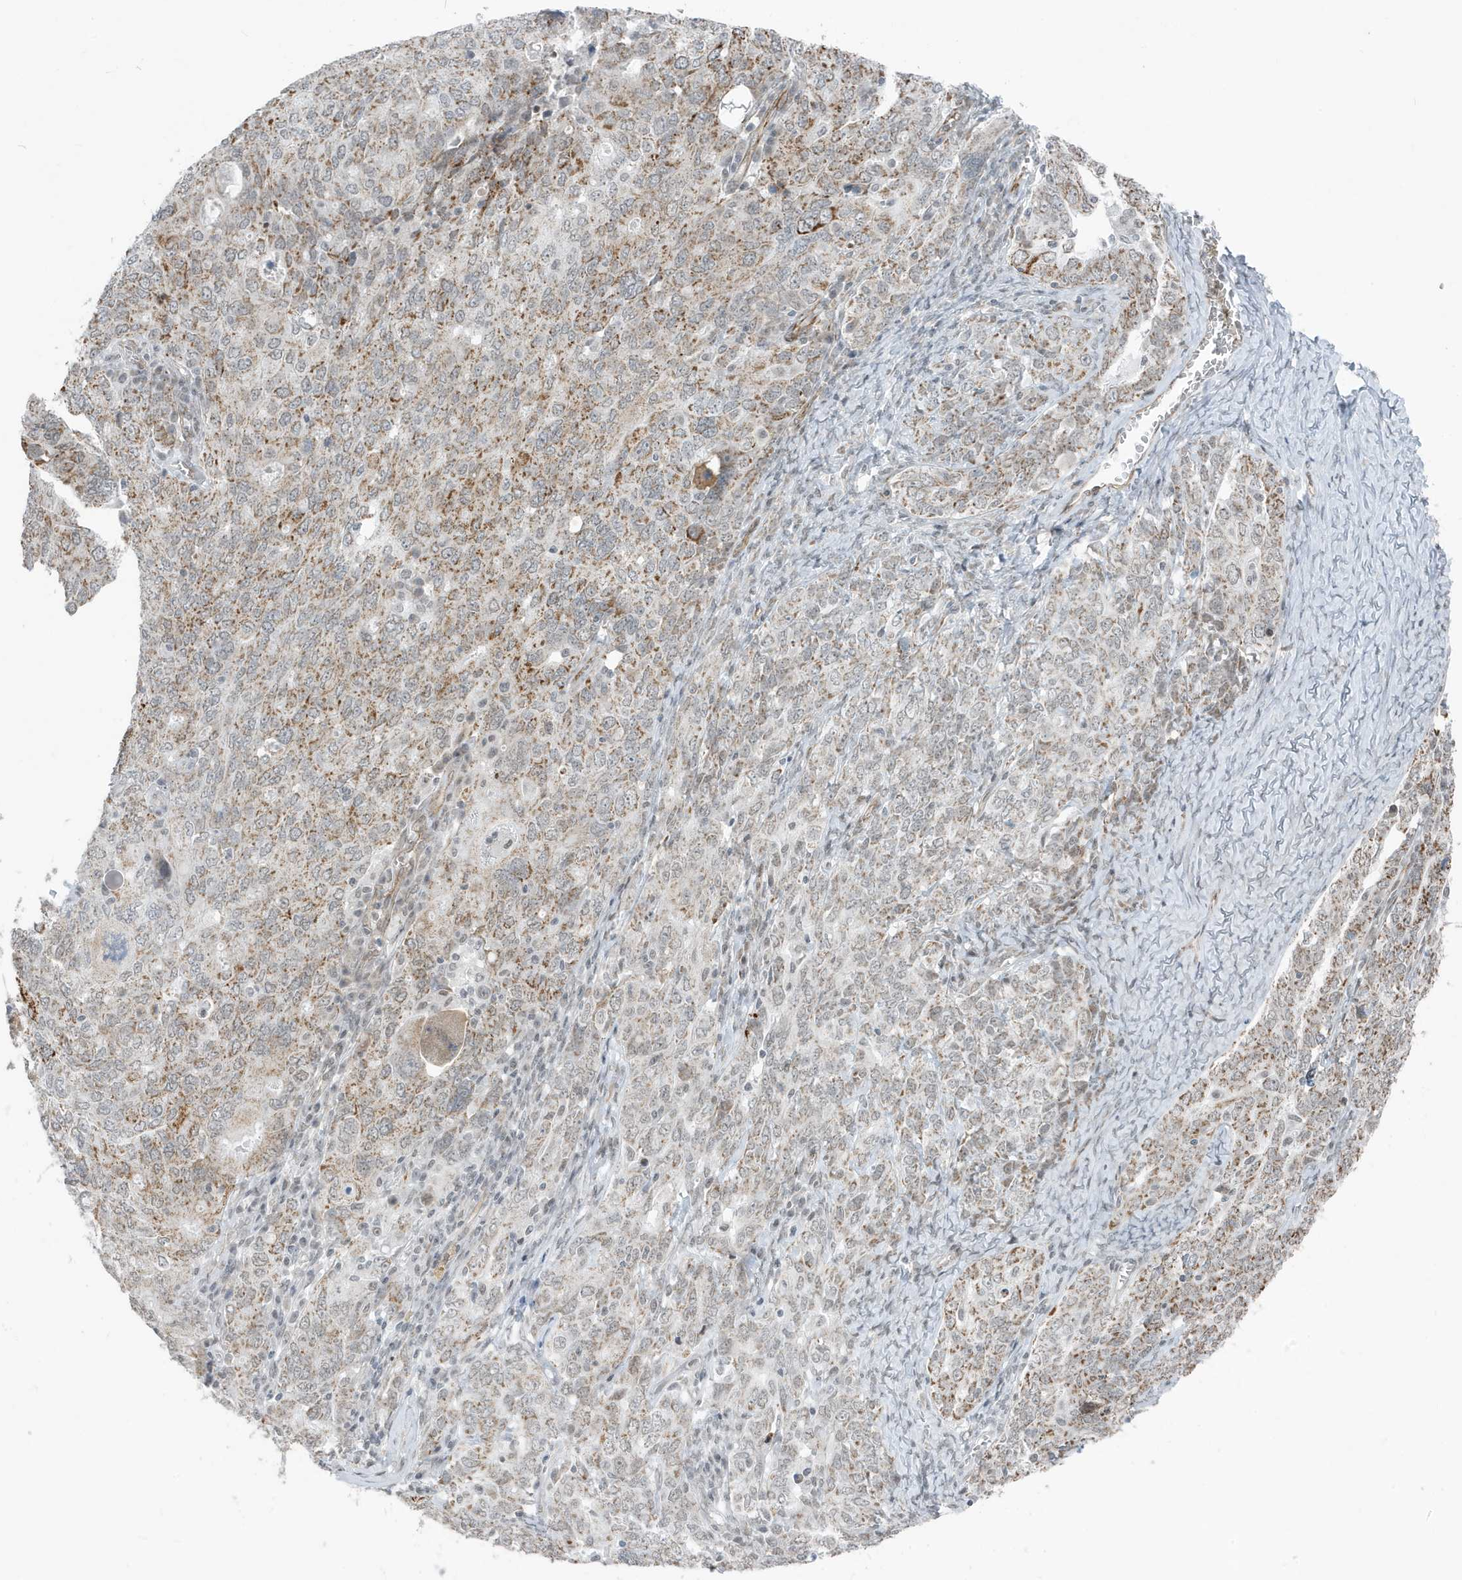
{"staining": {"intensity": "moderate", "quantity": "25%-75%", "location": "cytoplasmic/membranous"}, "tissue": "ovarian cancer", "cell_type": "Tumor cells", "image_type": "cancer", "snomed": [{"axis": "morphology", "description": "Carcinoma, endometroid"}, {"axis": "topography", "description": "Ovary"}], "caption": "The micrograph demonstrates immunohistochemical staining of endometroid carcinoma (ovarian). There is moderate cytoplasmic/membranous positivity is present in about 25%-75% of tumor cells. (brown staining indicates protein expression, while blue staining denotes nuclei).", "gene": "CHCHD4", "patient": {"sex": "female", "age": 62}}